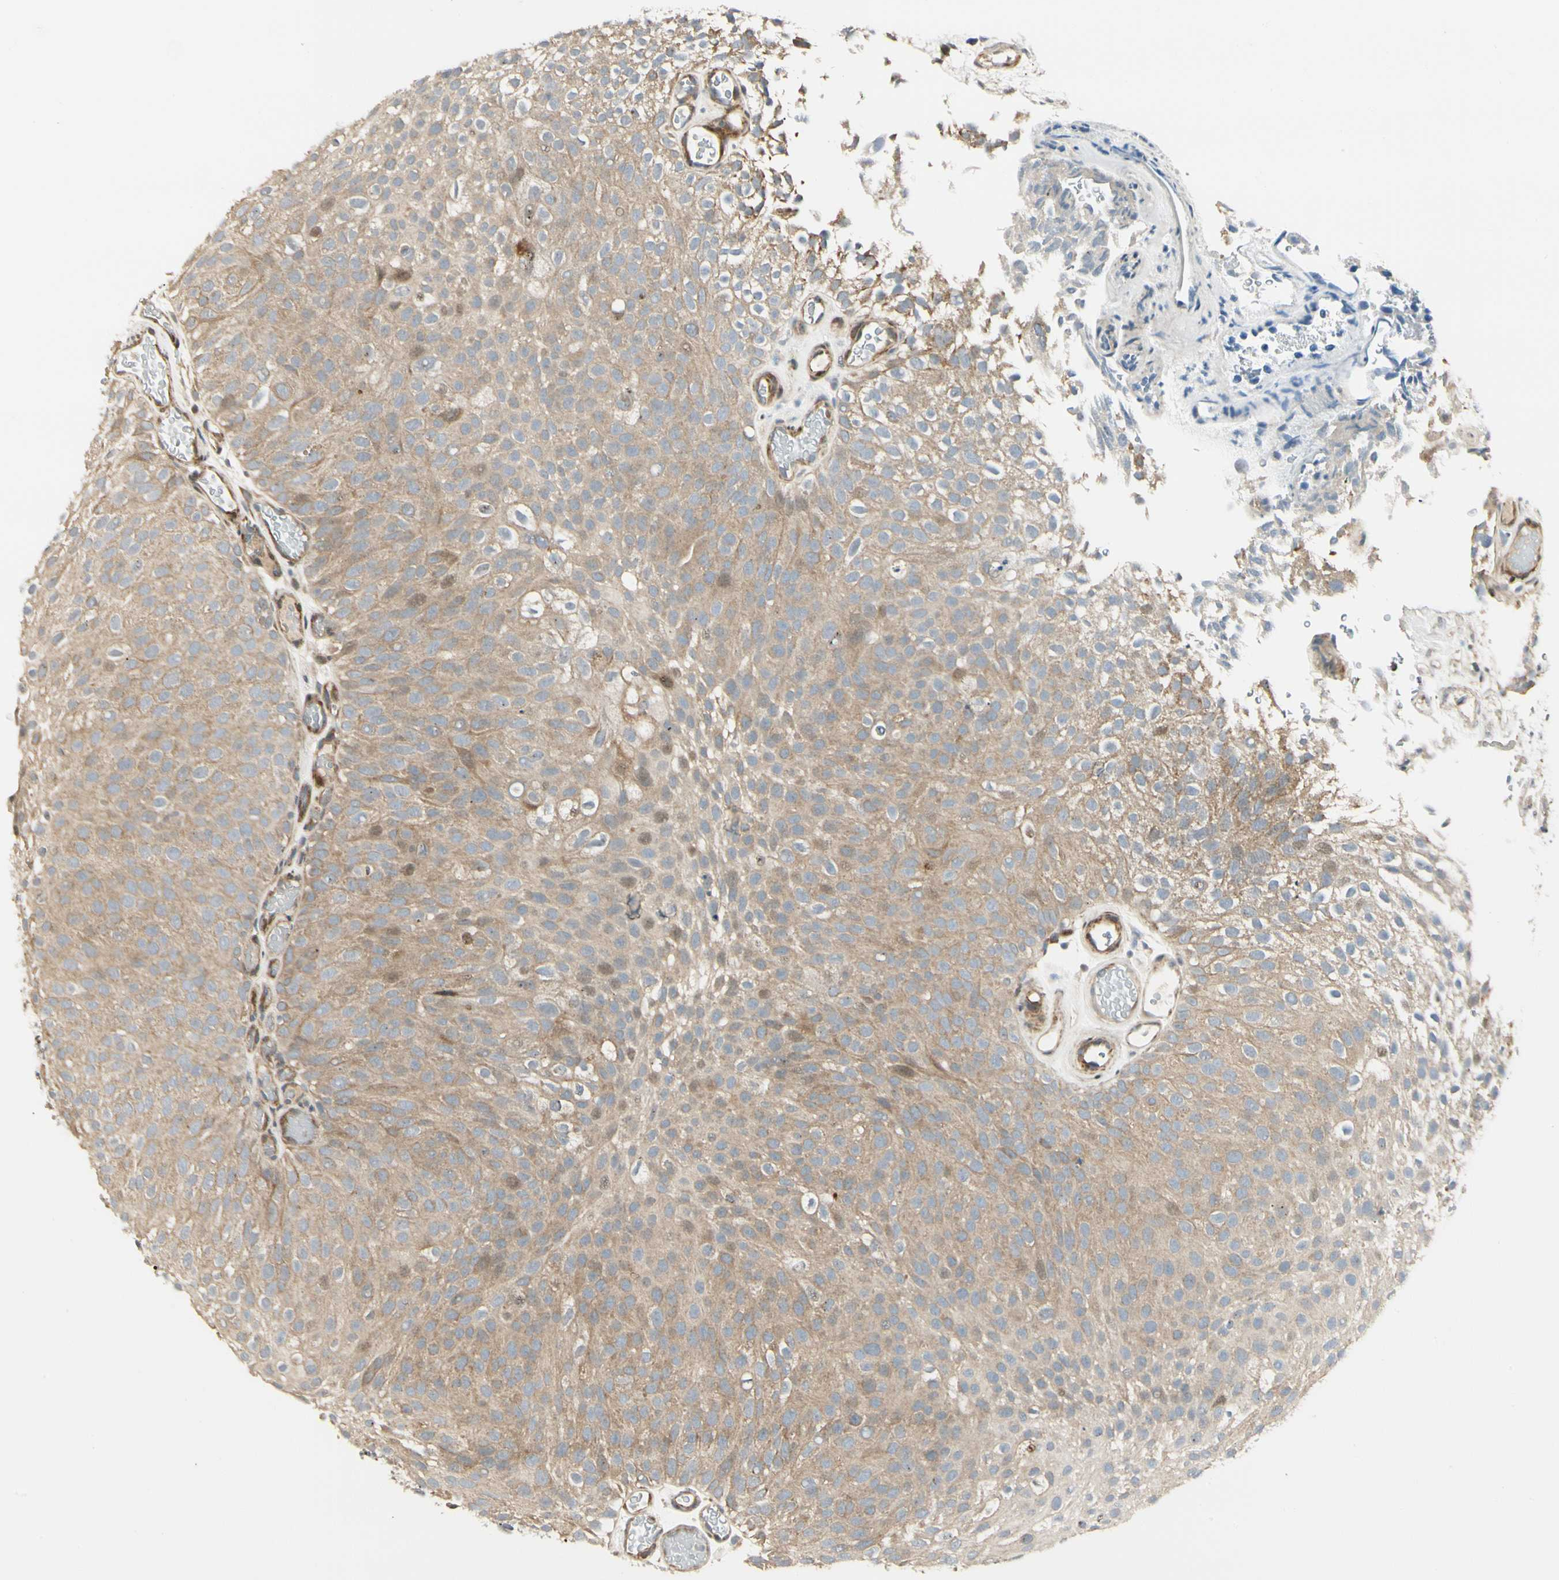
{"staining": {"intensity": "weak", "quantity": ">75%", "location": "cytoplasmic/membranous"}, "tissue": "urothelial cancer", "cell_type": "Tumor cells", "image_type": "cancer", "snomed": [{"axis": "morphology", "description": "Urothelial carcinoma, Low grade"}, {"axis": "topography", "description": "Urinary bladder"}], "caption": "An image showing weak cytoplasmic/membranous expression in about >75% of tumor cells in urothelial cancer, as visualized by brown immunohistochemical staining.", "gene": "P4HA3", "patient": {"sex": "male", "age": 78}}